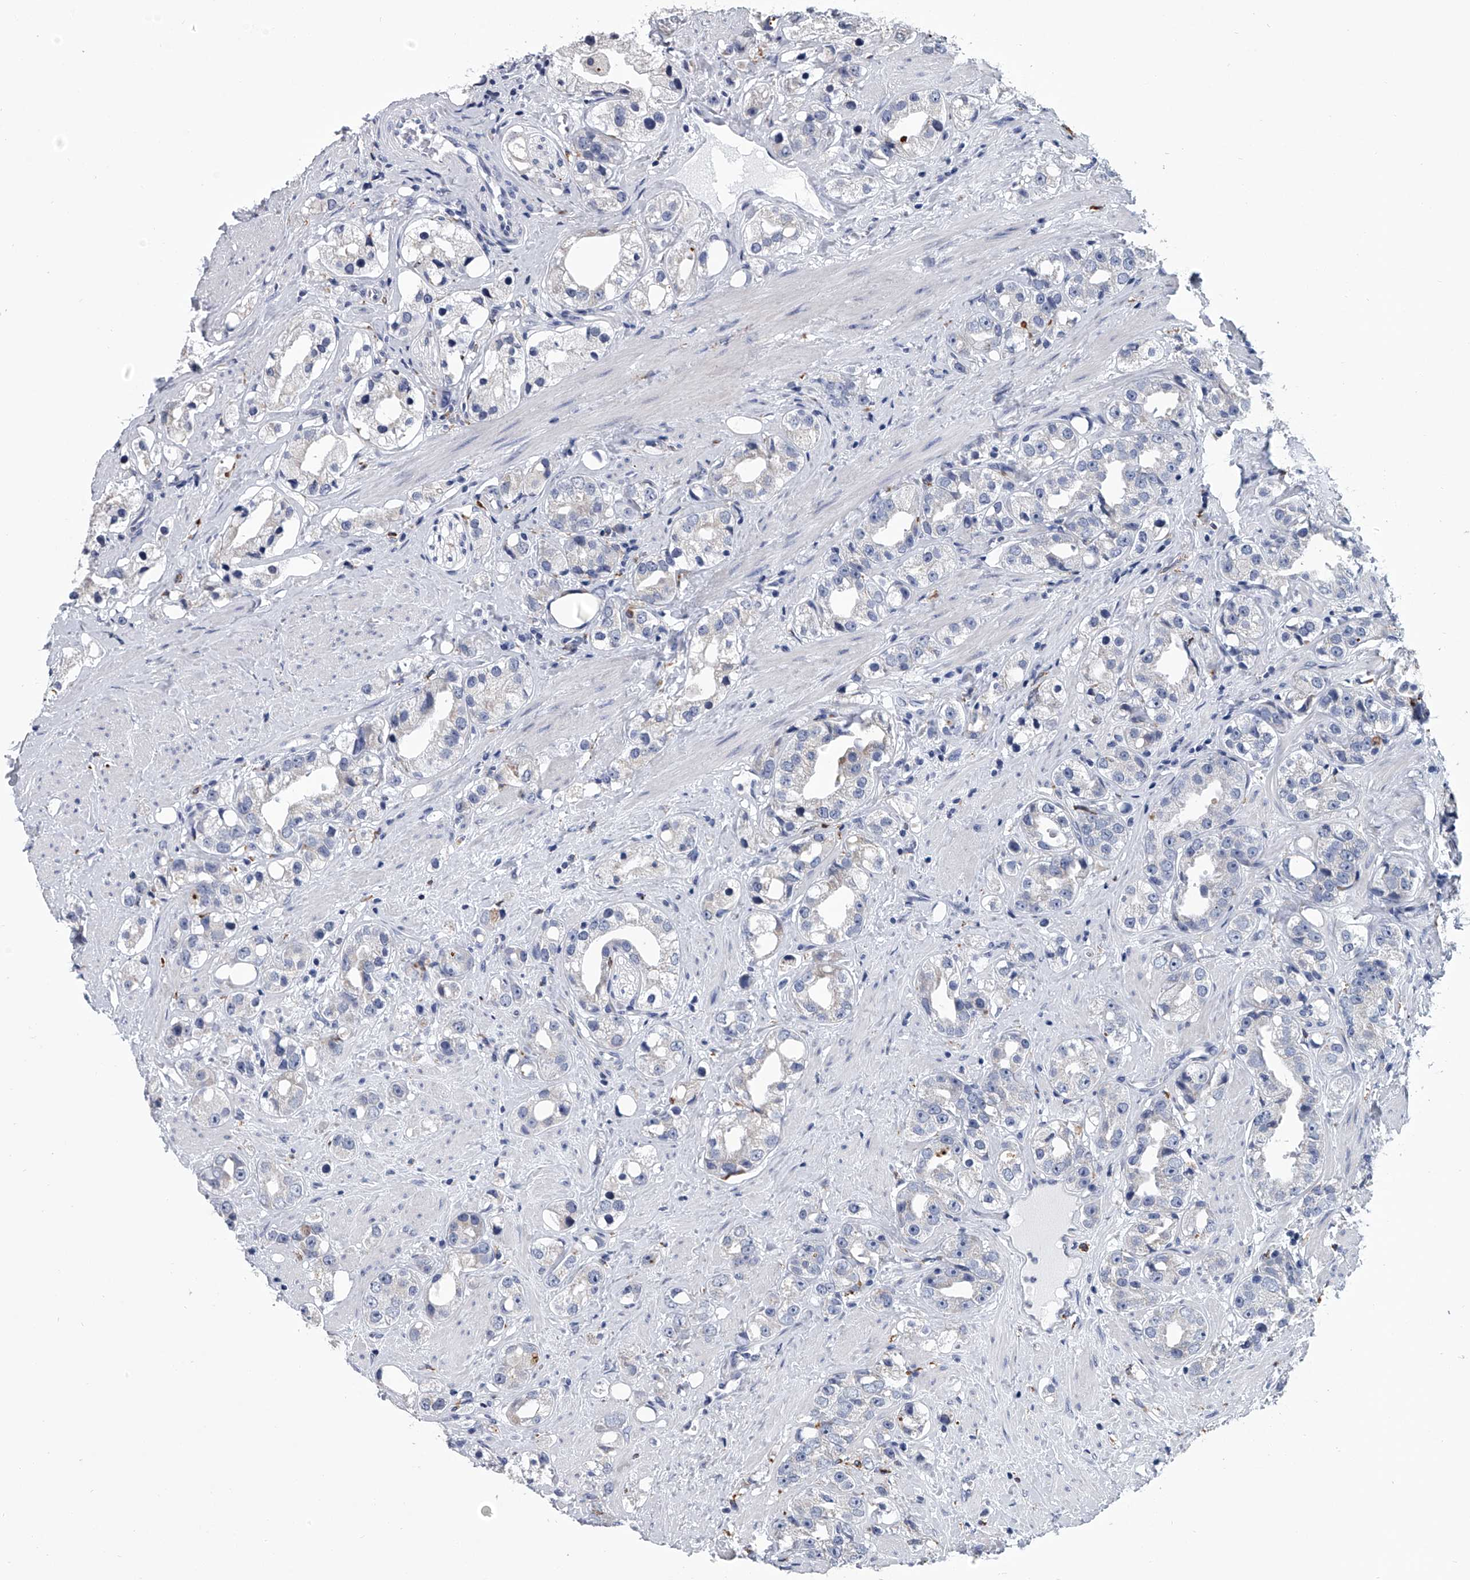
{"staining": {"intensity": "negative", "quantity": "none", "location": "none"}, "tissue": "prostate cancer", "cell_type": "Tumor cells", "image_type": "cancer", "snomed": [{"axis": "morphology", "description": "Adenocarcinoma, NOS"}, {"axis": "topography", "description": "Prostate"}], "caption": "The micrograph reveals no significant staining in tumor cells of adenocarcinoma (prostate). (Brightfield microscopy of DAB (3,3'-diaminobenzidine) IHC at high magnification).", "gene": "TRIM8", "patient": {"sex": "male", "age": 79}}